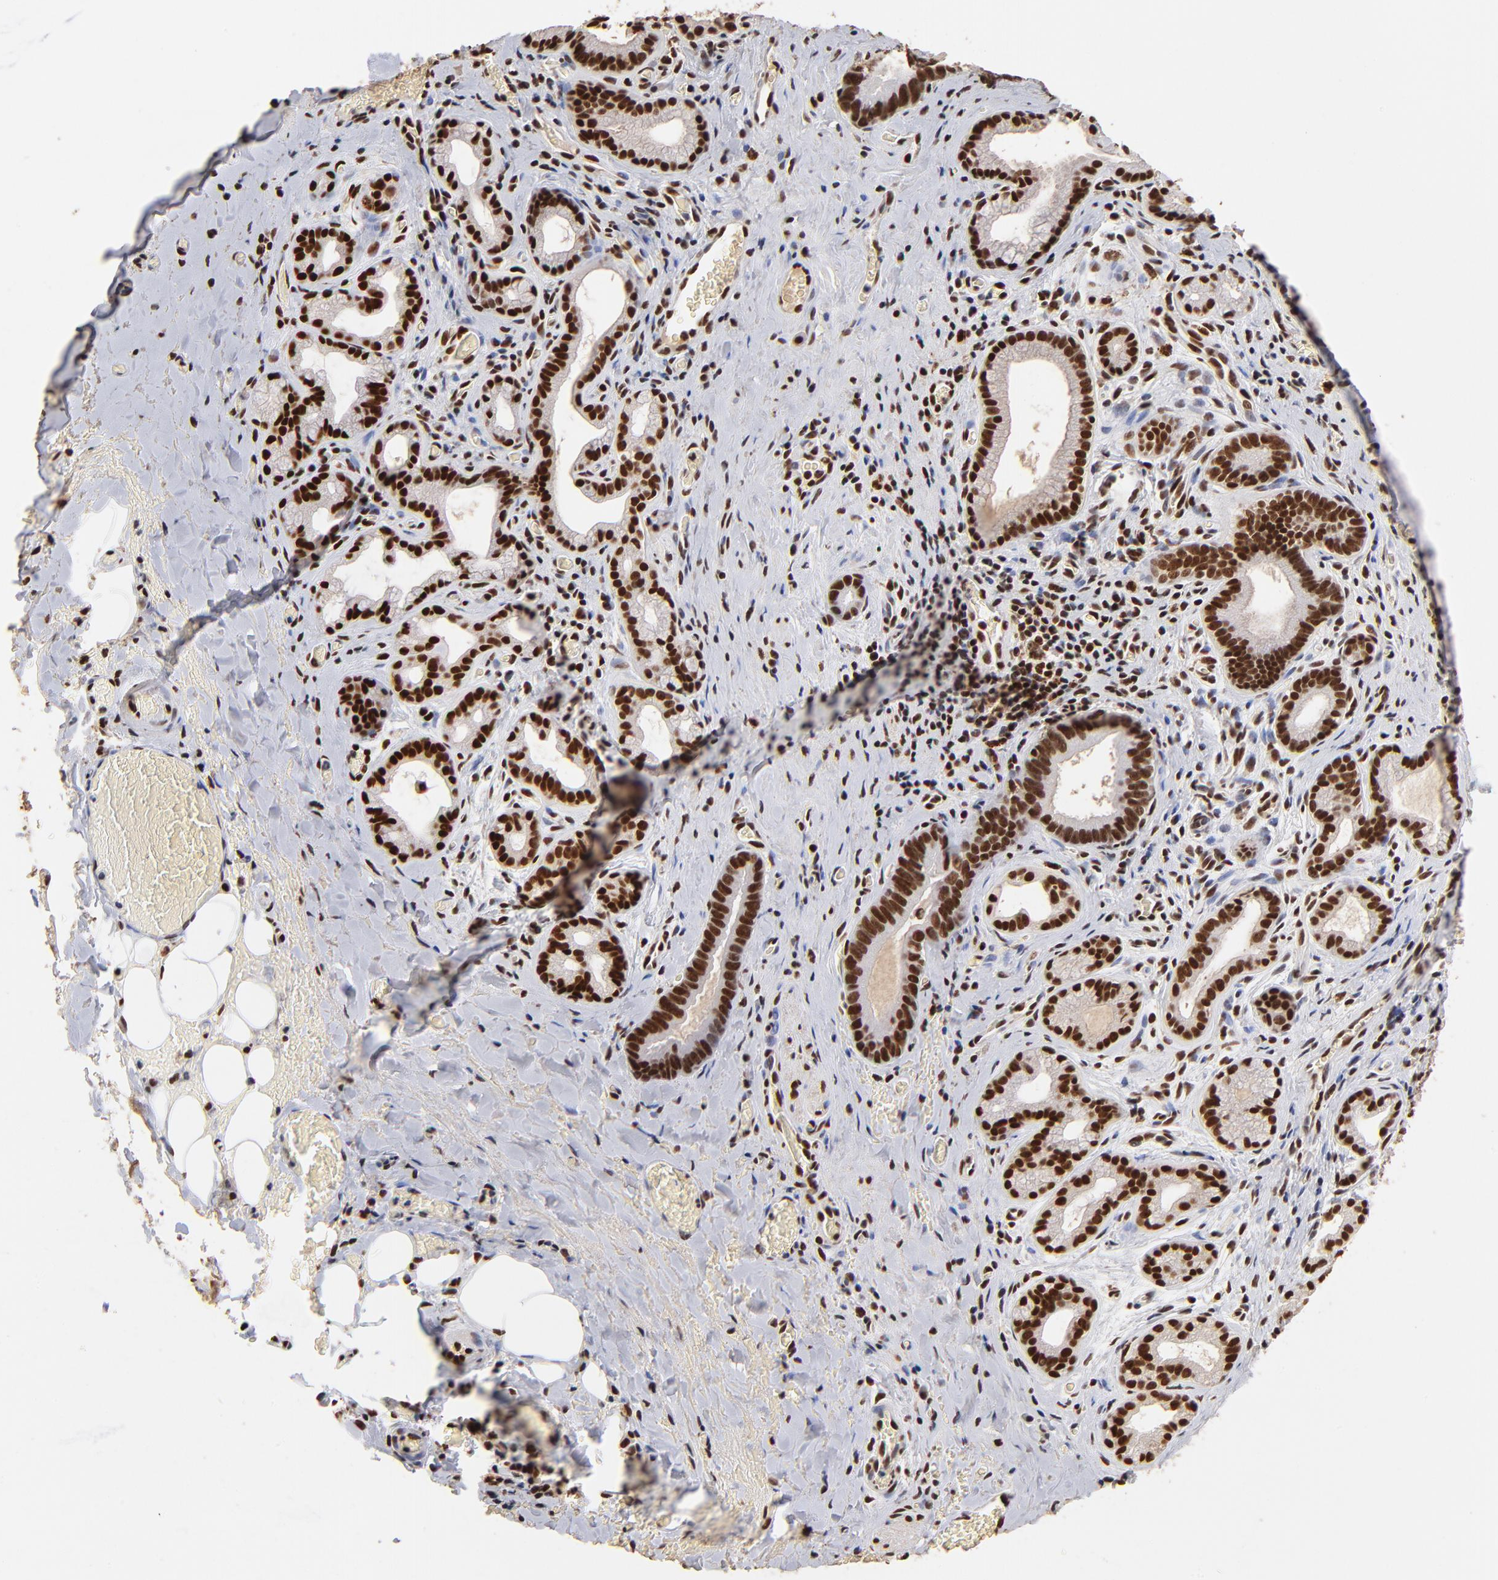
{"staining": {"intensity": "strong", "quantity": ">75%", "location": "nuclear"}, "tissue": "liver cancer", "cell_type": "Tumor cells", "image_type": "cancer", "snomed": [{"axis": "morphology", "description": "Cholangiocarcinoma"}, {"axis": "topography", "description": "Liver"}], "caption": "Tumor cells show high levels of strong nuclear positivity in about >75% of cells in human liver cancer (cholangiocarcinoma).", "gene": "ZNF146", "patient": {"sex": "female", "age": 55}}